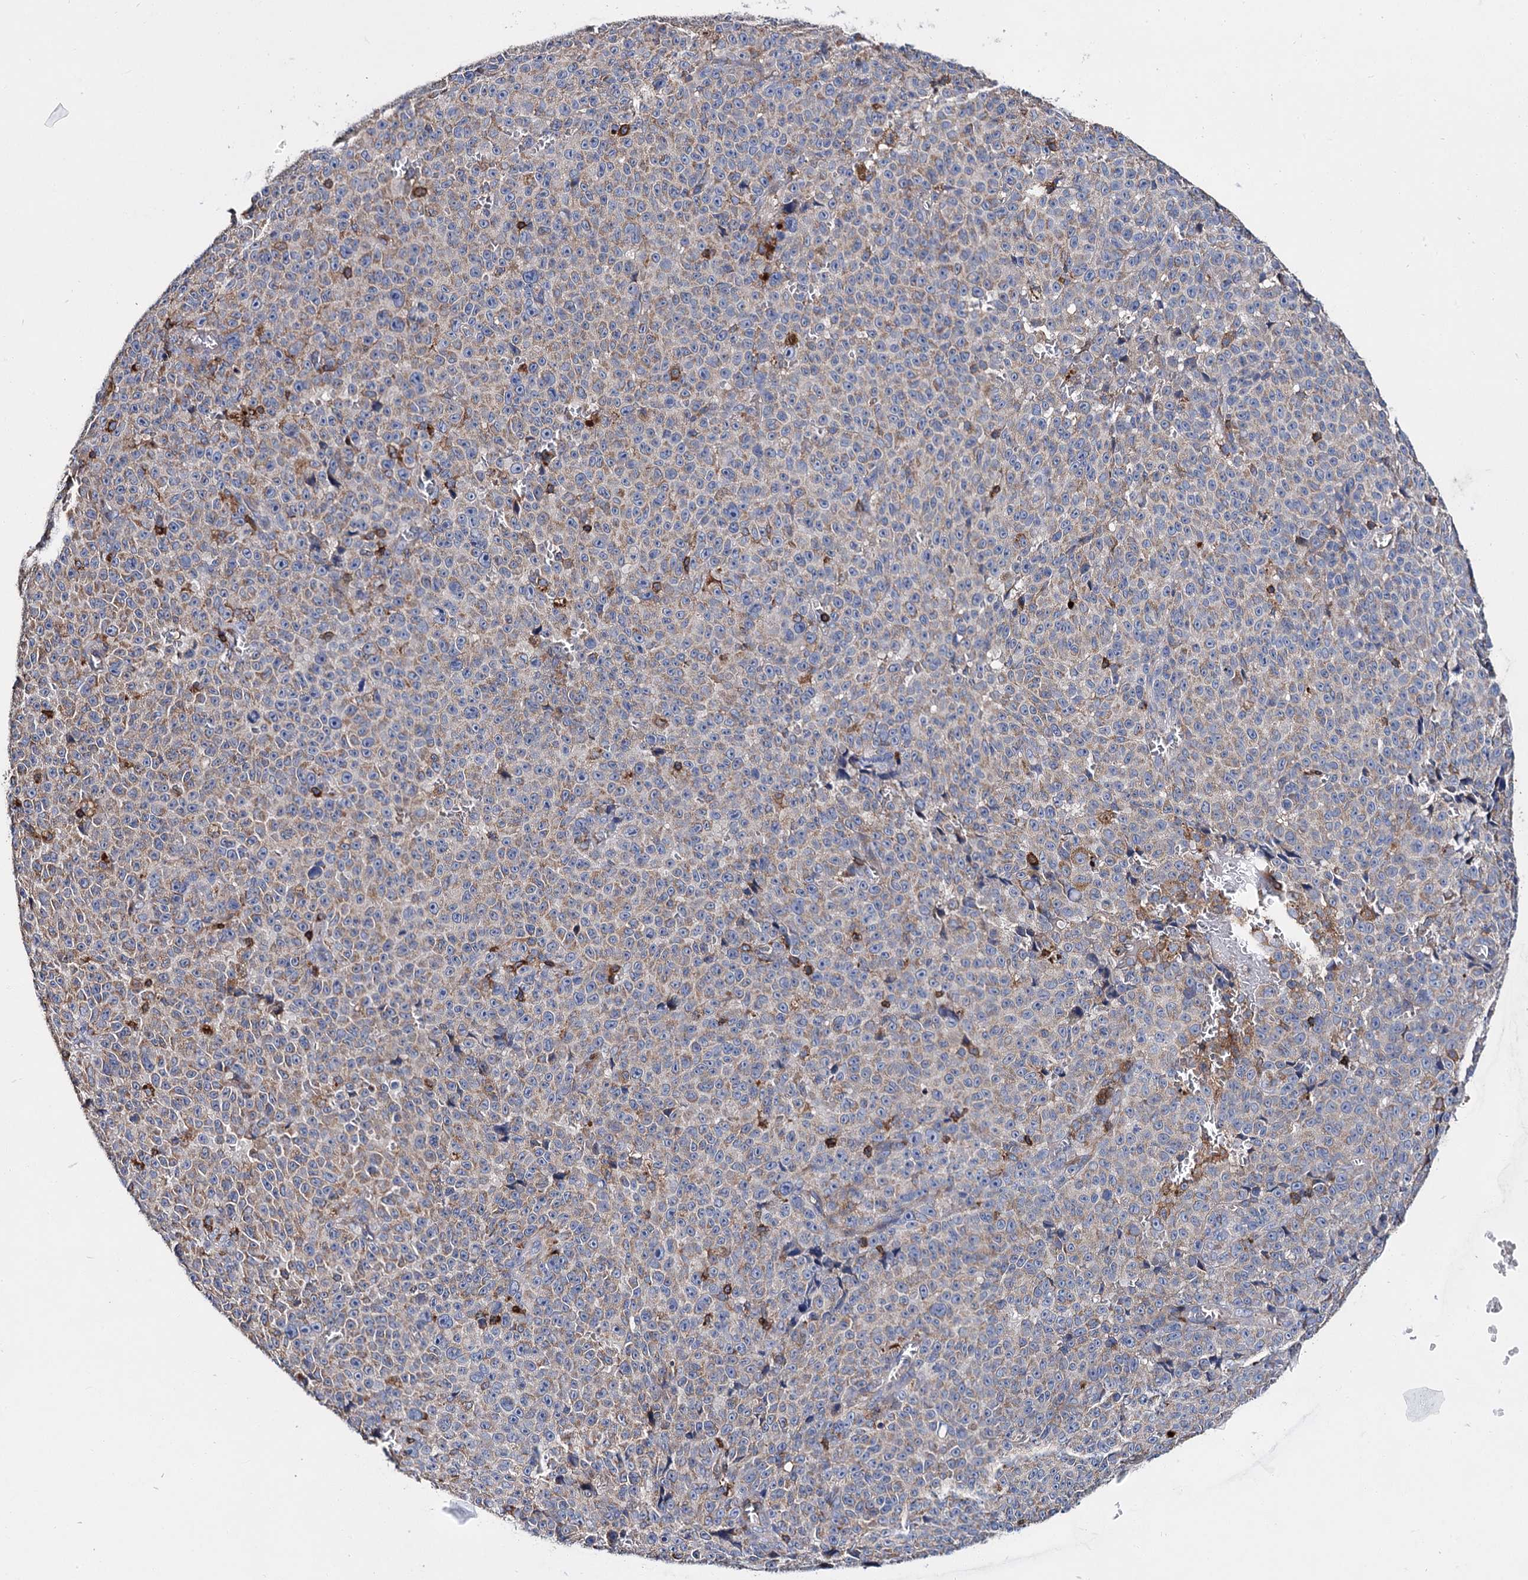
{"staining": {"intensity": "moderate", "quantity": ">75%", "location": "cytoplasmic/membranous"}, "tissue": "melanoma", "cell_type": "Tumor cells", "image_type": "cancer", "snomed": [{"axis": "morphology", "description": "Malignant melanoma, NOS"}, {"axis": "topography", "description": "Skin"}], "caption": "This is an image of IHC staining of malignant melanoma, which shows moderate expression in the cytoplasmic/membranous of tumor cells.", "gene": "UBASH3B", "patient": {"sex": "female", "age": 82}}